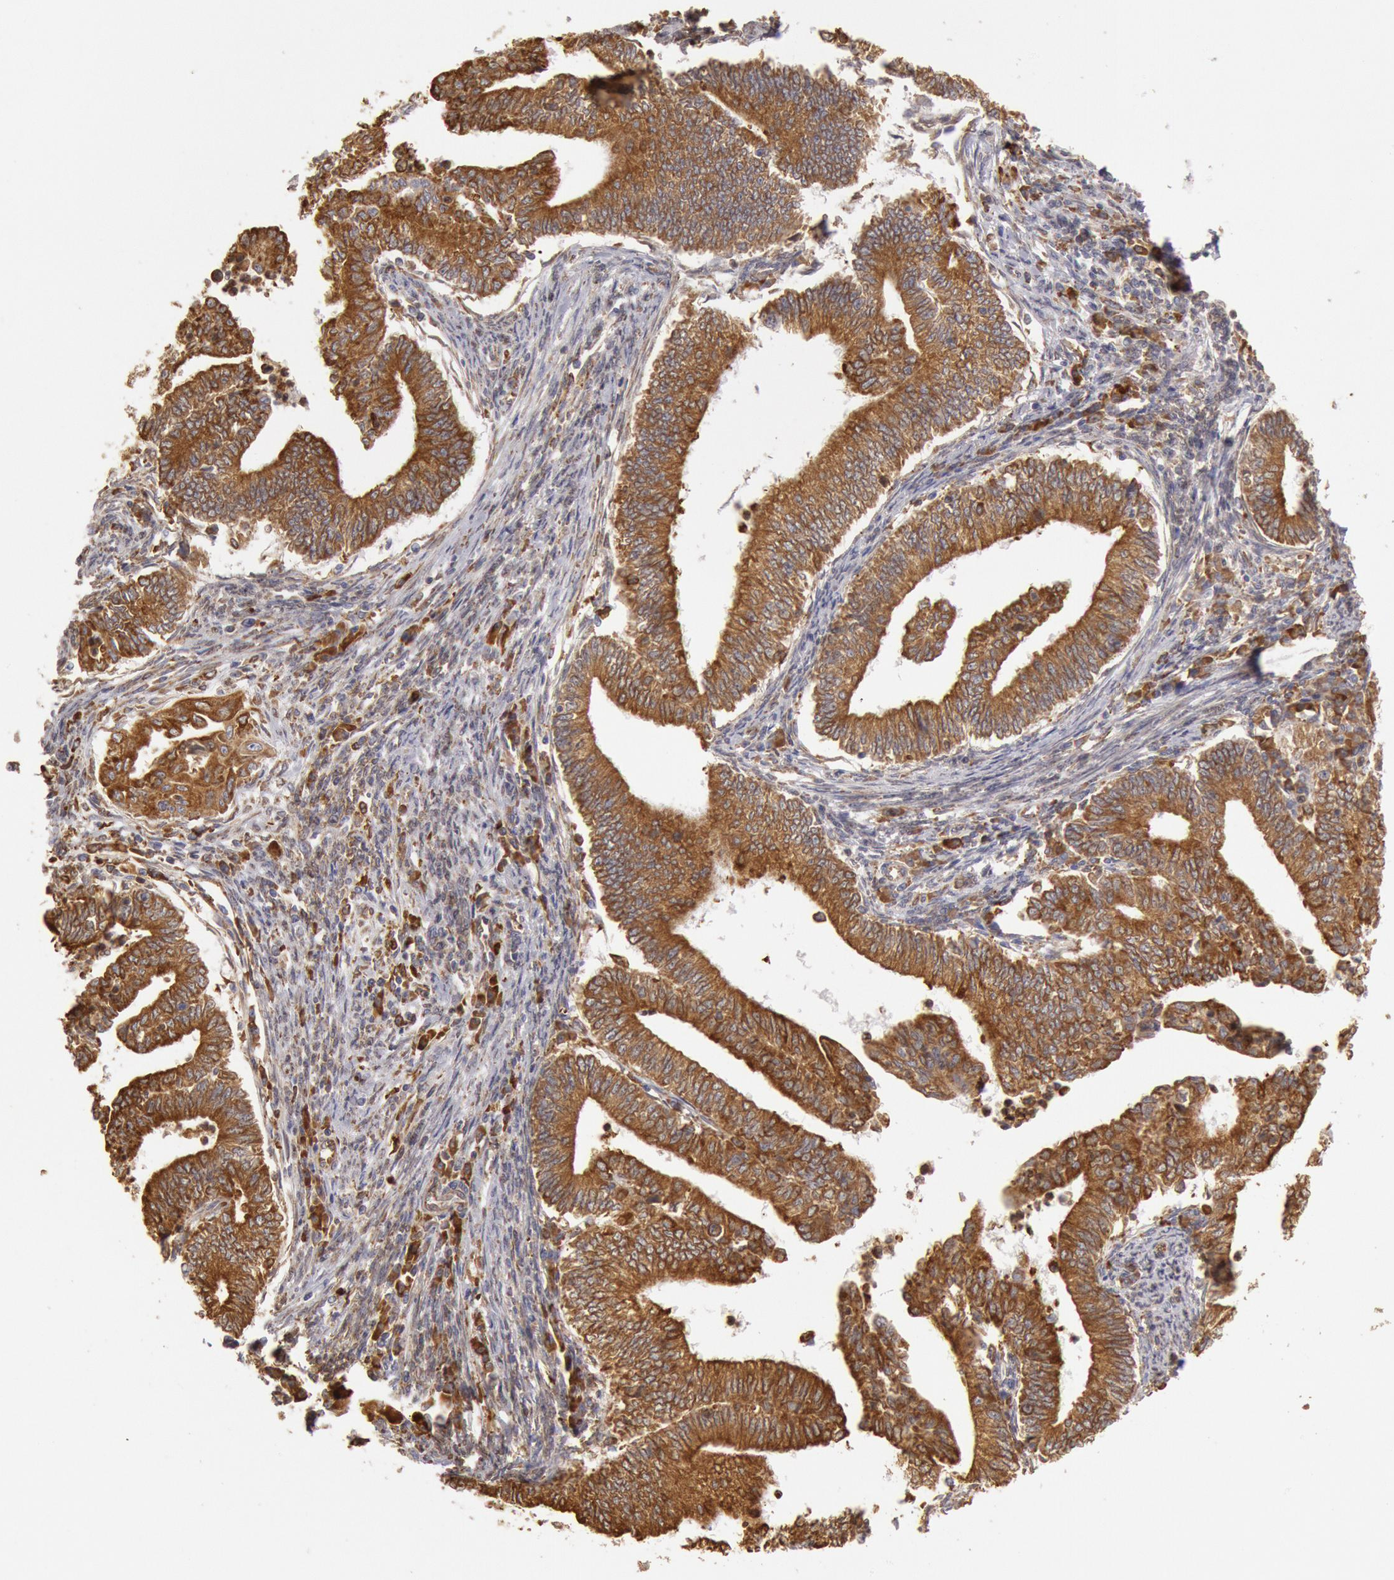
{"staining": {"intensity": "strong", "quantity": ">75%", "location": "cytoplasmic/membranous"}, "tissue": "endometrial cancer", "cell_type": "Tumor cells", "image_type": "cancer", "snomed": [{"axis": "morphology", "description": "Adenocarcinoma, NOS"}, {"axis": "topography", "description": "Endometrium"}], "caption": "Endometrial cancer (adenocarcinoma) tissue displays strong cytoplasmic/membranous staining in about >75% of tumor cells The protein of interest is shown in brown color, while the nuclei are stained blue.", "gene": "ERP44", "patient": {"sex": "female", "age": 66}}